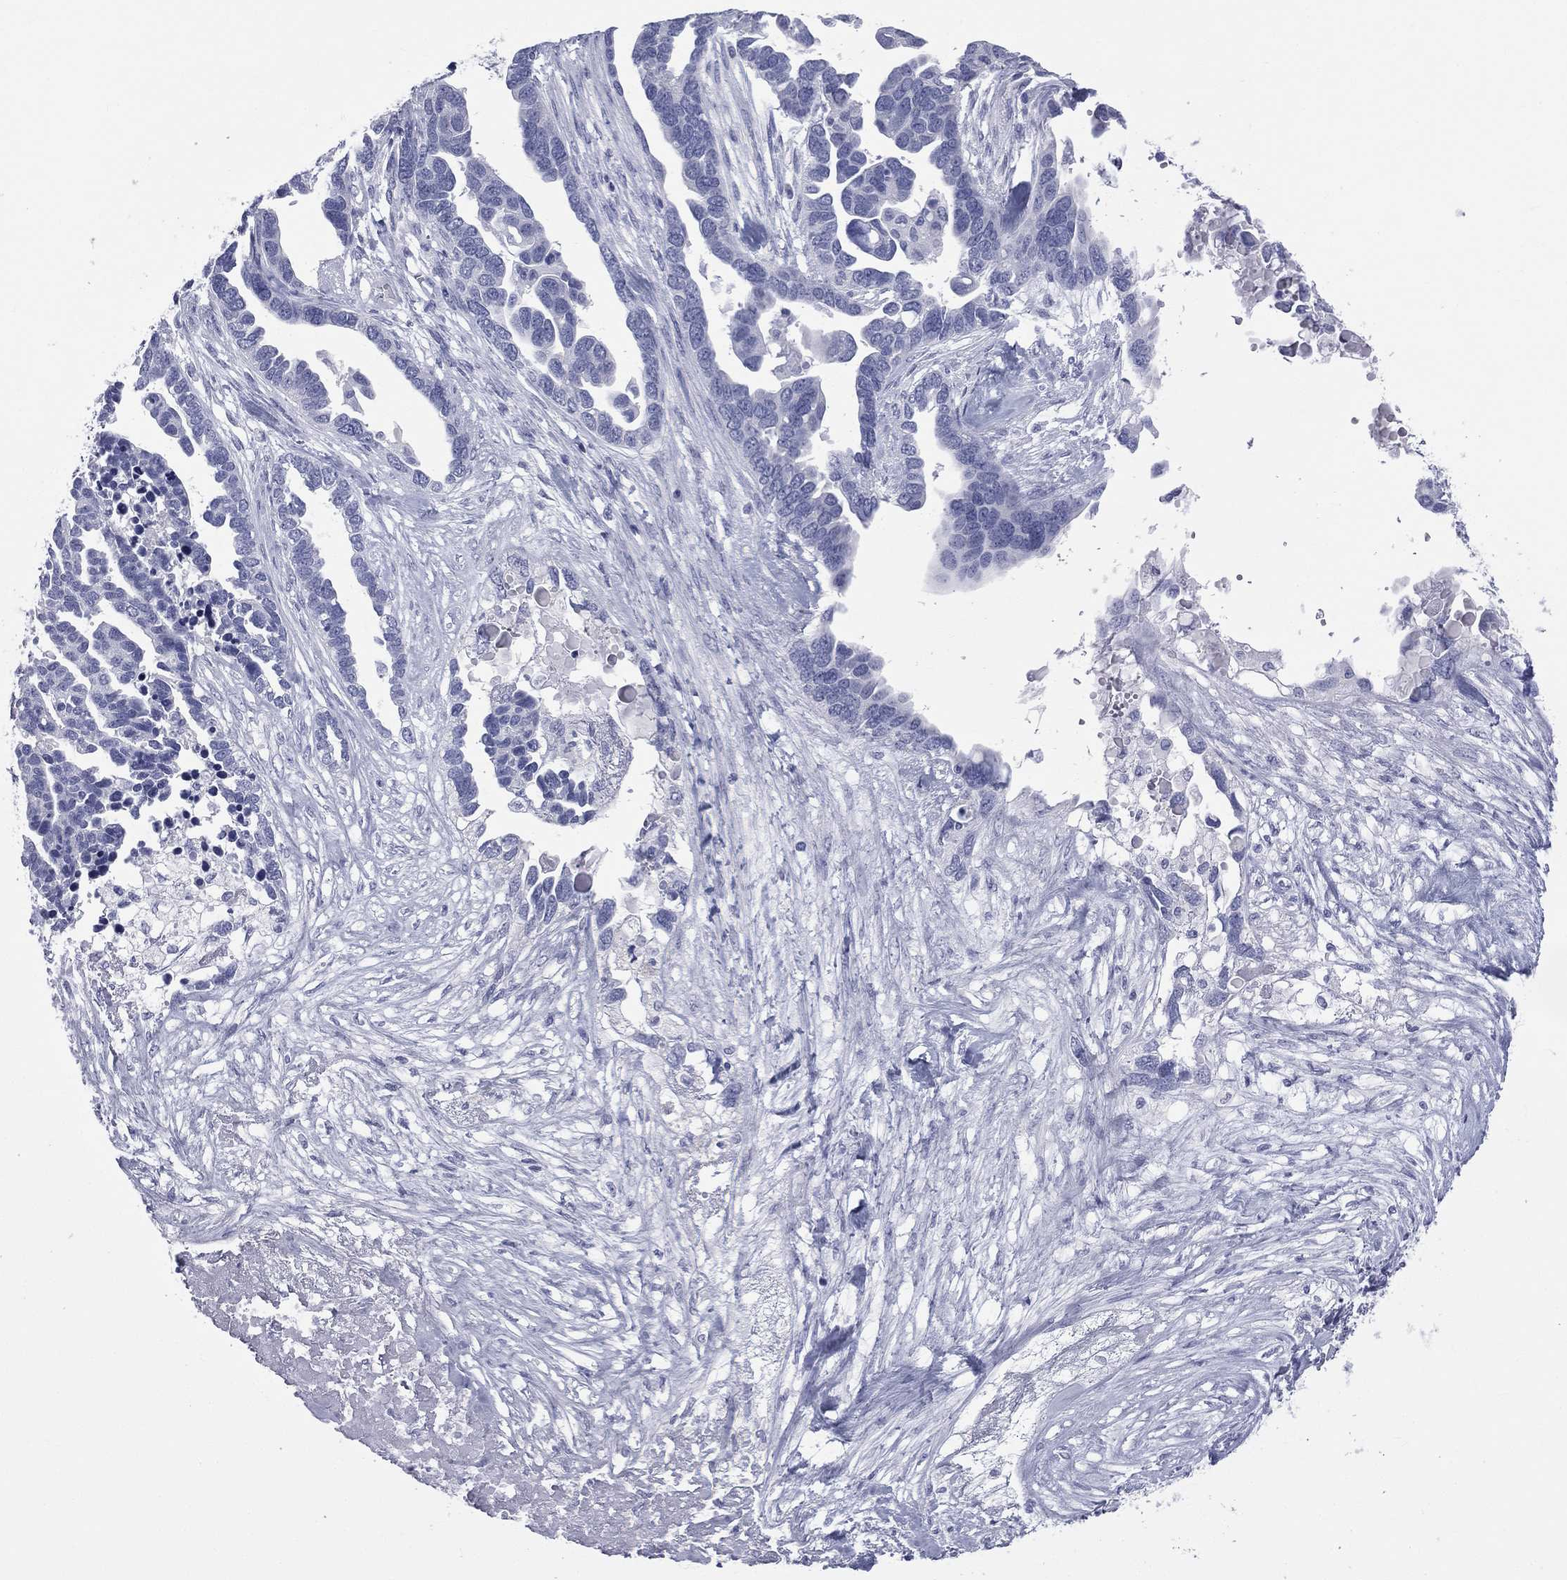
{"staining": {"intensity": "negative", "quantity": "none", "location": "none"}, "tissue": "ovarian cancer", "cell_type": "Tumor cells", "image_type": "cancer", "snomed": [{"axis": "morphology", "description": "Cystadenocarcinoma, serous, NOS"}, {"axis": "topography", "description": "Ovary"}], "caption": "There is no significant positivity in tumor cells of ovarian serous cystadenocarcinoma.", "gene": "MLN", "patient": {"sex": "female", "age": 54}}